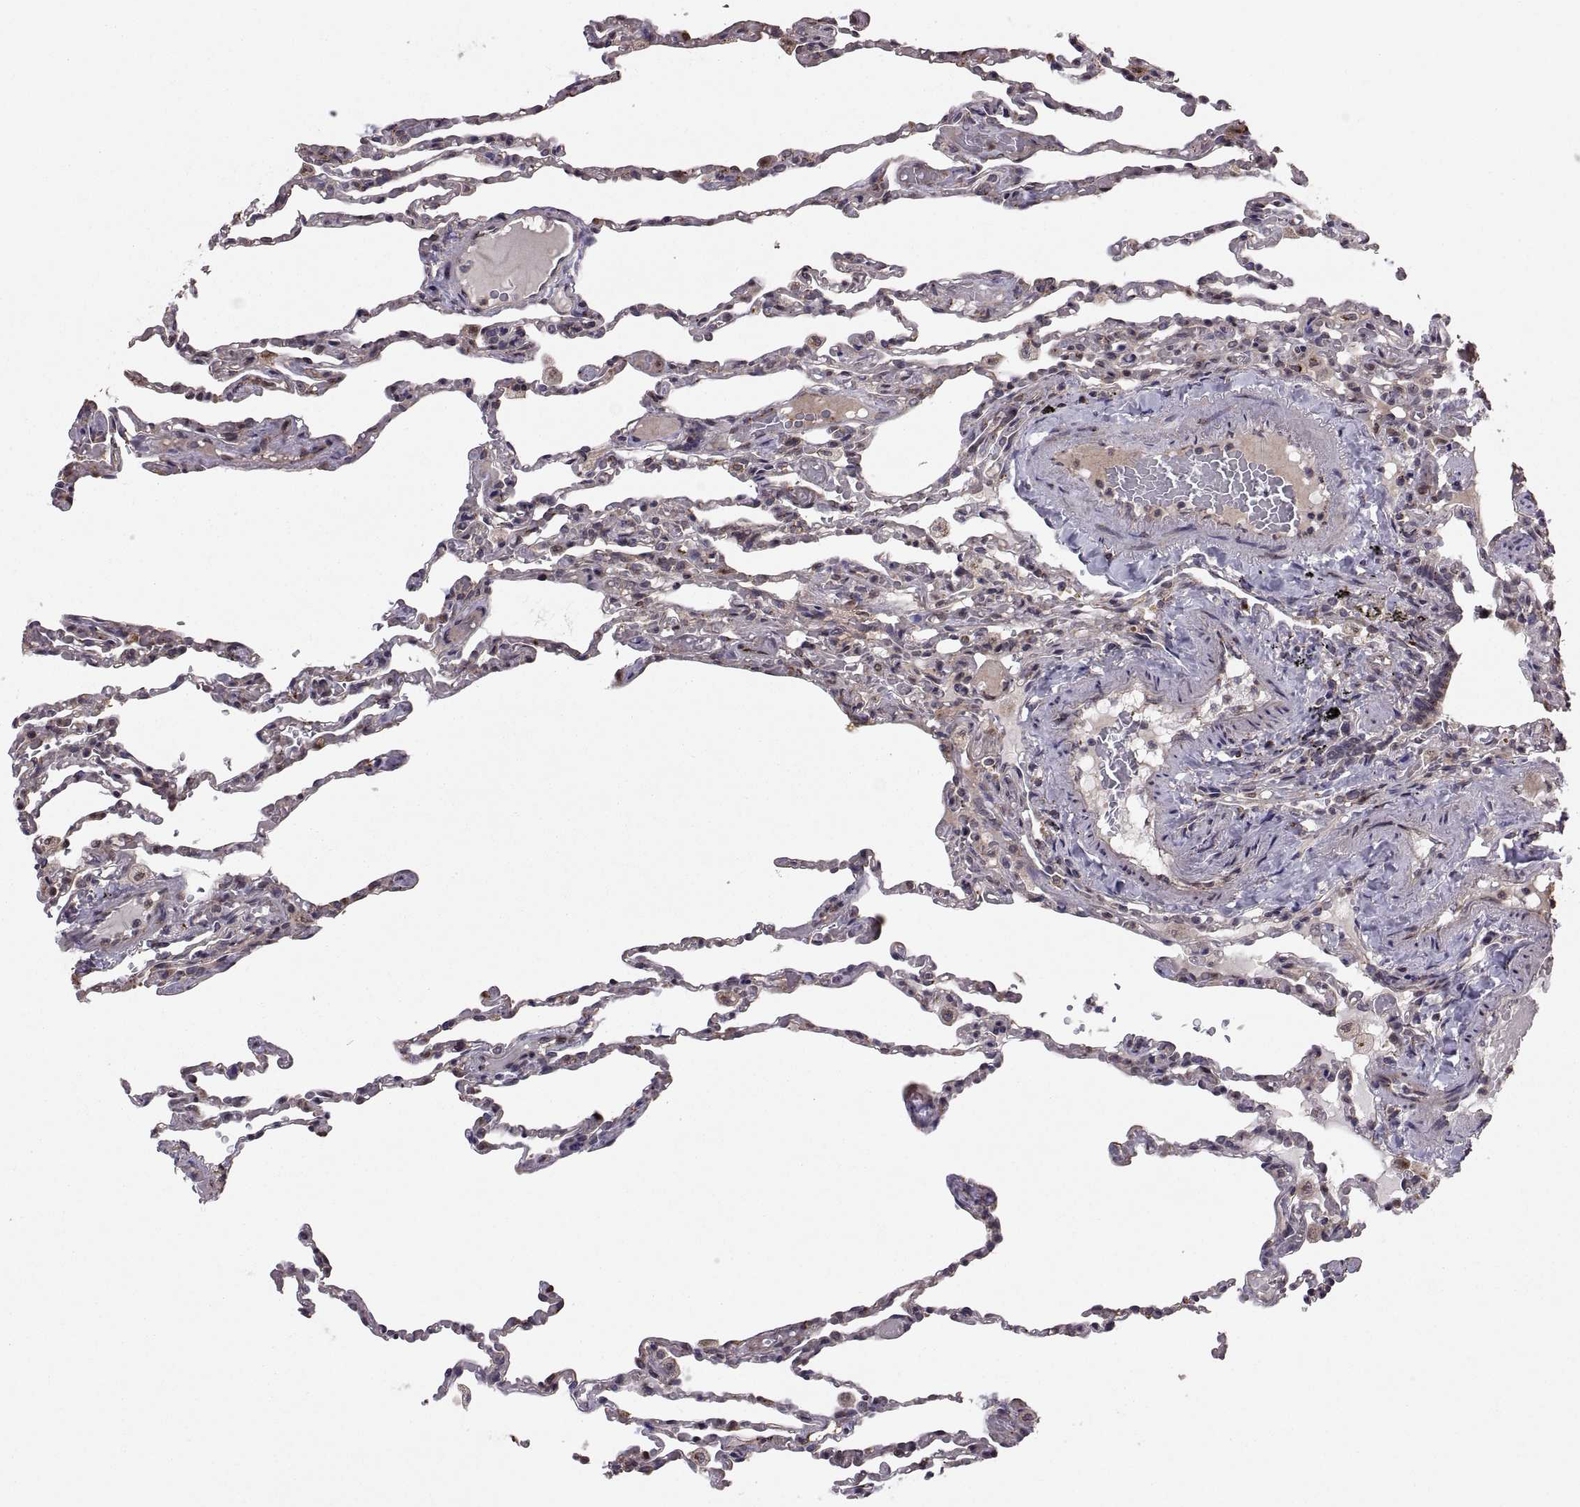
{"staining": {"intensity": "weak", "quantity": "25%-75%", "location": "cytoplasmic/membranous"}, "tissue": "lung", "cell_type": "Alveolar cells", "image_type": "normal", "snomed": [{"axis": "morphology", "description": "Normal tissue, NOS"}, {"axis": "topography", "description": "Lung"}], "caption": "Immunohistochemistry histopathology image of benign lung stained for a protein (brown), which reveals low levels of weak cytoplasmic/membranous expression in about 25%-75% of alveolar cells.", "gene": "TESC", "patient": {"sex": "female", "age": 43}}